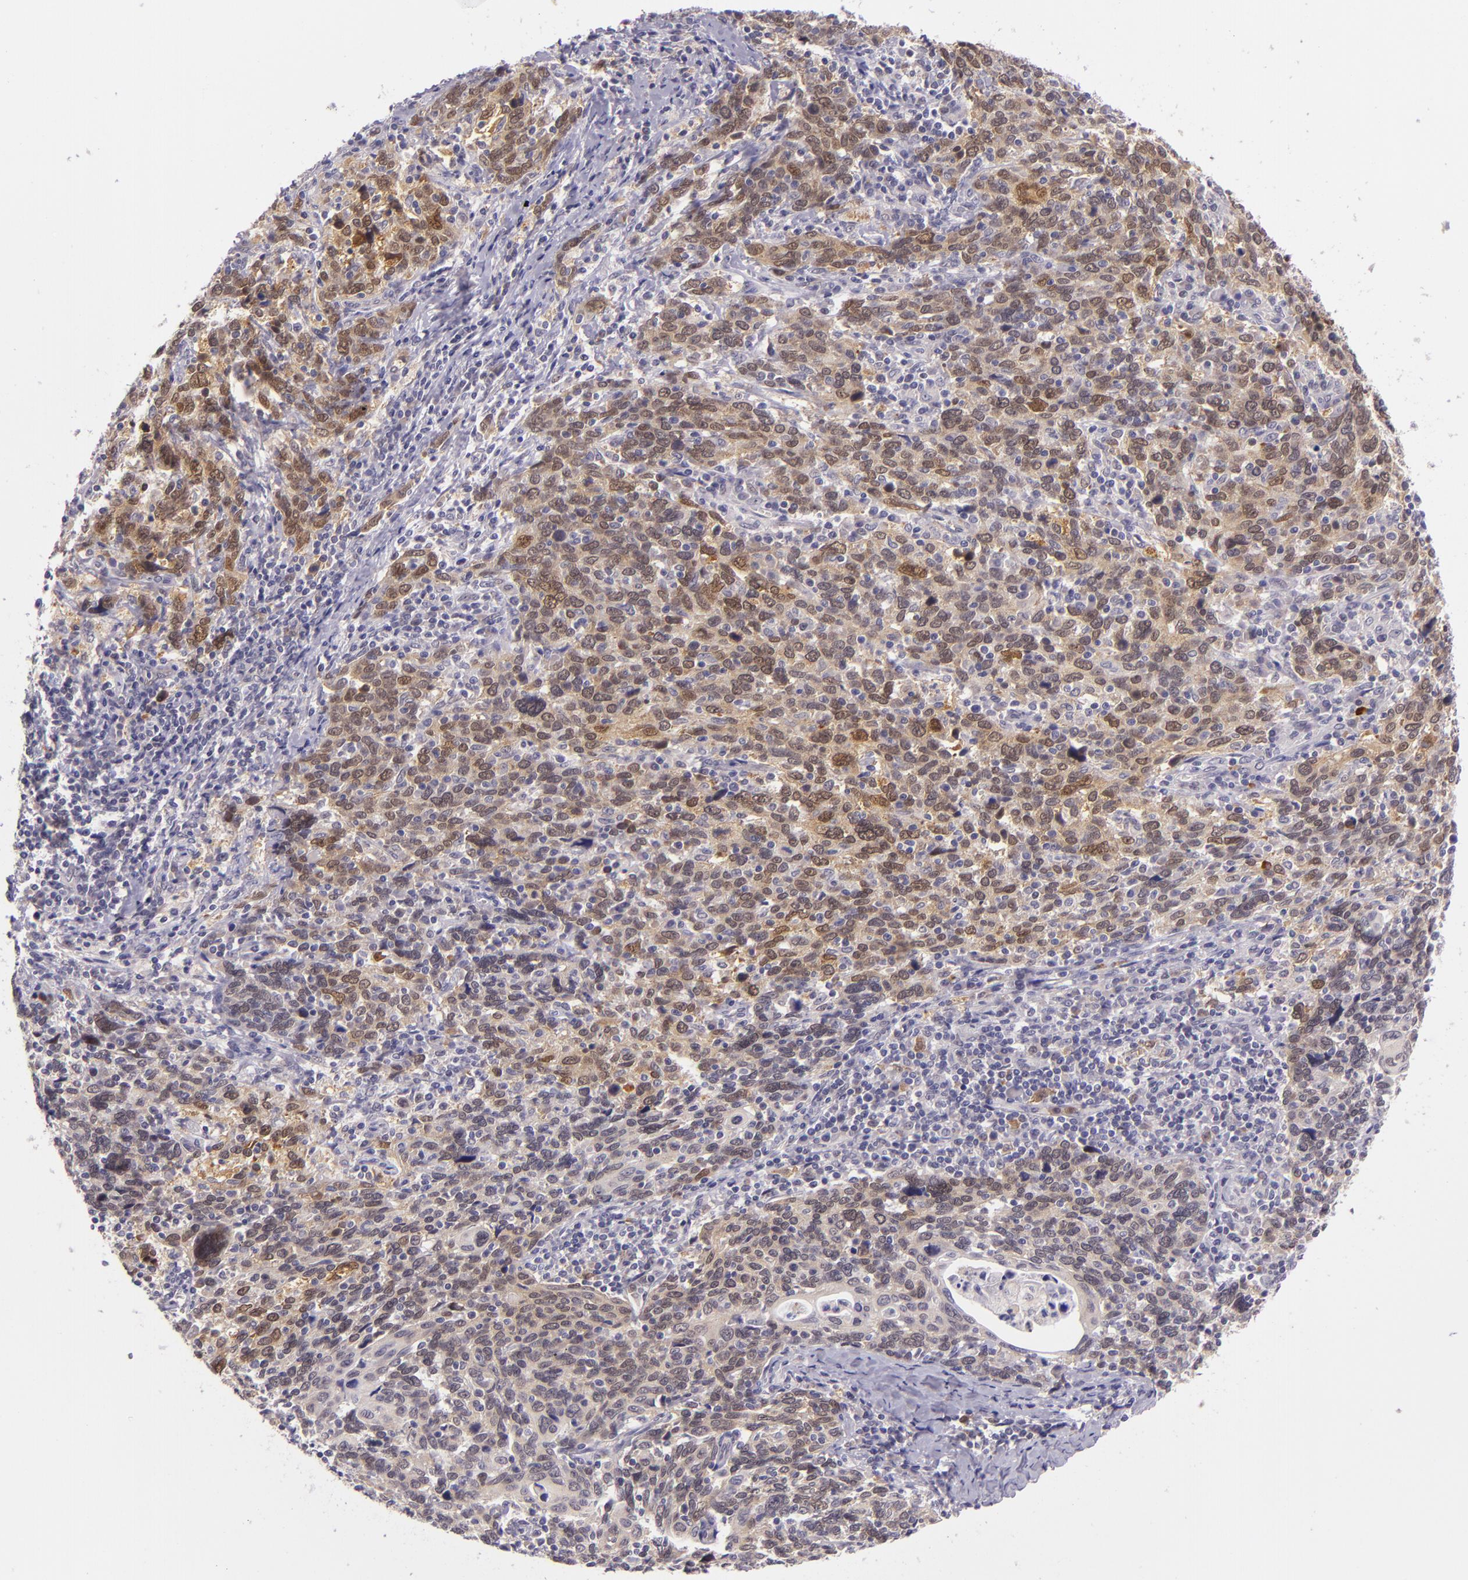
{"staining": {"intensity": "weak", "quantity": "25%-75%", "location": "cytoplasmic/membranous,nuclear"}, "tissue": "cervical cancer", "cell_type": "Tumor cells", "image_type": "cancer", "snomed": [{"axis": "morphology", "description": "Squamous cell carcinoma, NOS"}, {"axis": "topography", "description": "Cervix"}], "caption": "DAB (3,3'-diaminobenzidine) immunohistochemical staining of cervical squamous cell carcinoma reveals weak cytoplasmic/membranous and nuclear protein staining in approximately 25%-75% of tumor cells.", "gene": "CSE1L", "patient": {"sex": "female", "age": 41}}